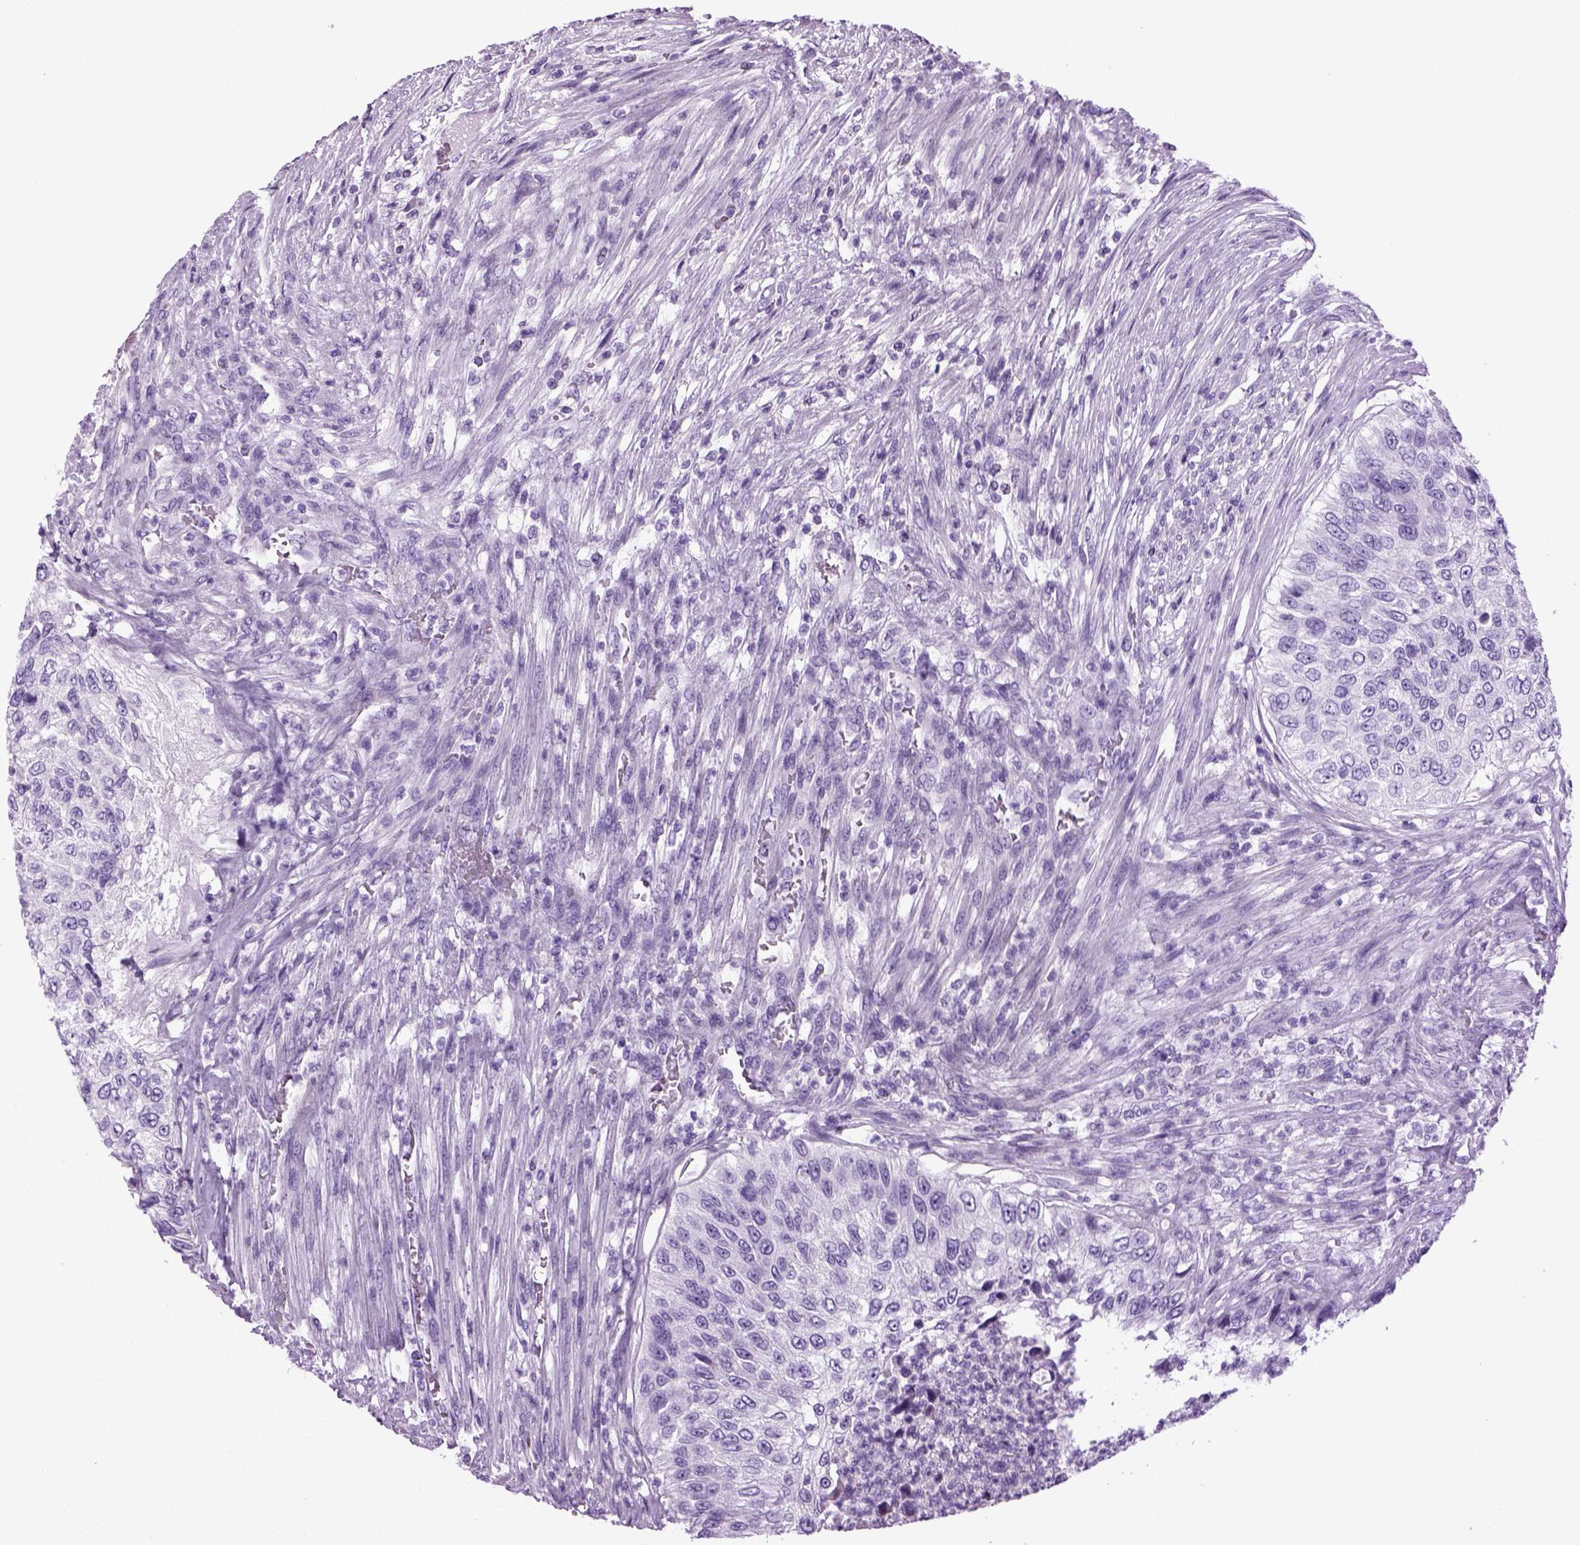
{"staining": {"intensity": "negative", "quantity": "none", "location": "none"}, "tissue": "urothelial cancer", "cell_type": "Tumor cells", "image_type": "cancer", "snomed": [{"axis": "morphology", "description": "Urothelial carcinoma, High grade"}, {"axis": "topography", "description": "Urinary bladder"}], "caption": "Urothelial carcinoma (high-grade) was stained to show a protein in brown. There is no significant positivity in tumor cells. (DAB (3,3'-diaminobenzidine) immunohistochemistry (IHC), high magnification).", "gene": "HMCN2", "patient": {"sex": "female", "age": 60}}